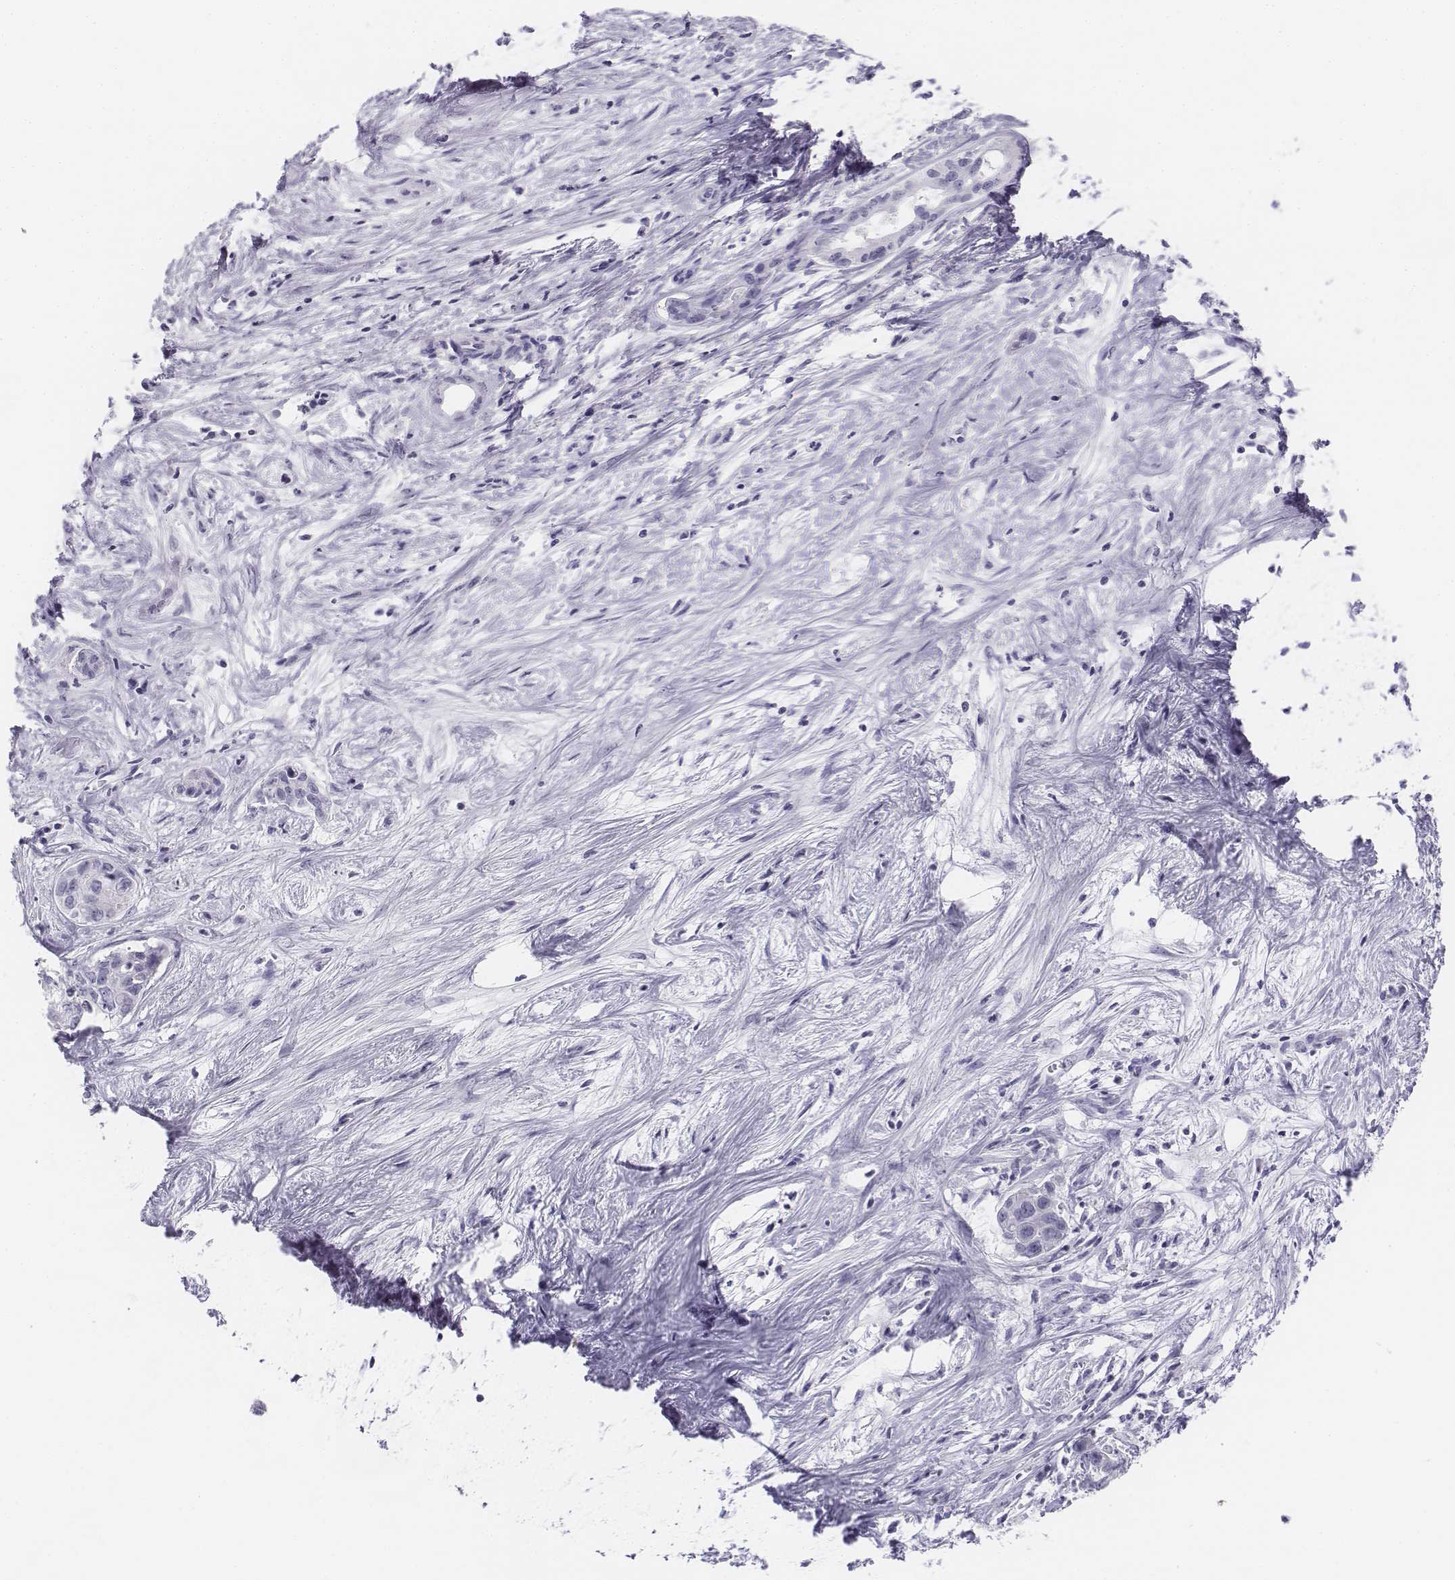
{"staining": {"intensity": "negative", "quantity": "none", "location": "none"}, "tissue": "liver cancer", "cell_type": "Tumor cells", "image_type": "cancer", "snomed": [{"axis": "morphology", "description": "Cholangiocarcinoma"}, {"axis": "topography", "description": "Liver"}], "caption": "This is an IHC histopathology image of human cholangiocarcinoma (liver). There is no expression in tumor cells.", "gene": "UCN2", "patient": {"sex": "female", "age": 65}}